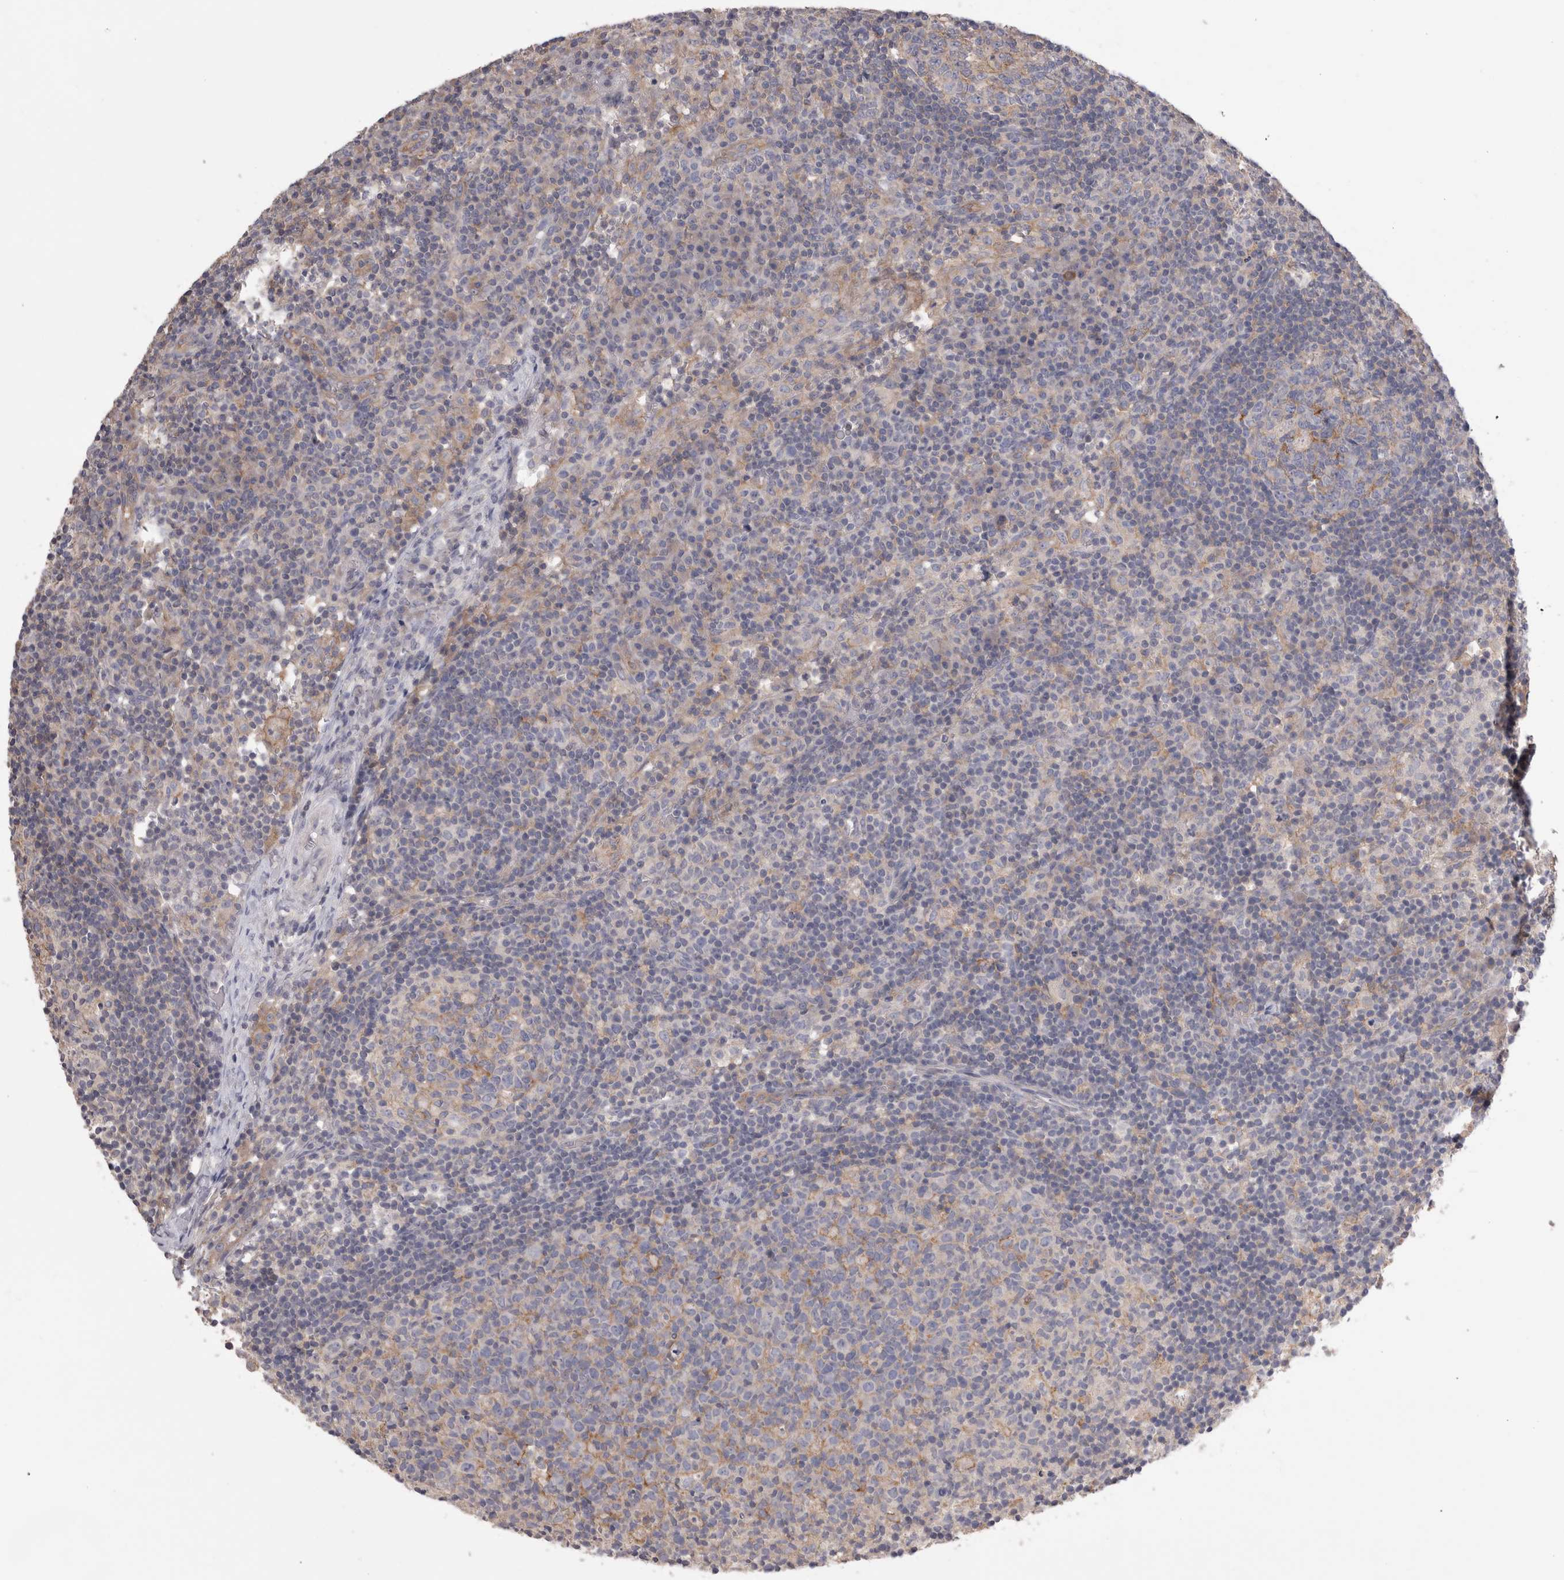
{"staining": {"intensity": "negative", "quantity": "none", "location": "none"}, "tissue": "lymph node", "cell_type": "Germinal center cells", "image_type": "normal", "snomed": [{"axis": "morphology", "description": "Normal tissue, NOS"}, {"axis": "morphology", "description": "Inflammation, NOS"}, {"axis": "topography", "description": "Lymph node"}], "caption": "Lymph node was stained to show a protein in brown. There is no significant positivity in germinal center cells. Nuclei are stained in blue.", "gene": "OTOR", "patient": {"sex": "male", "age": 55}}